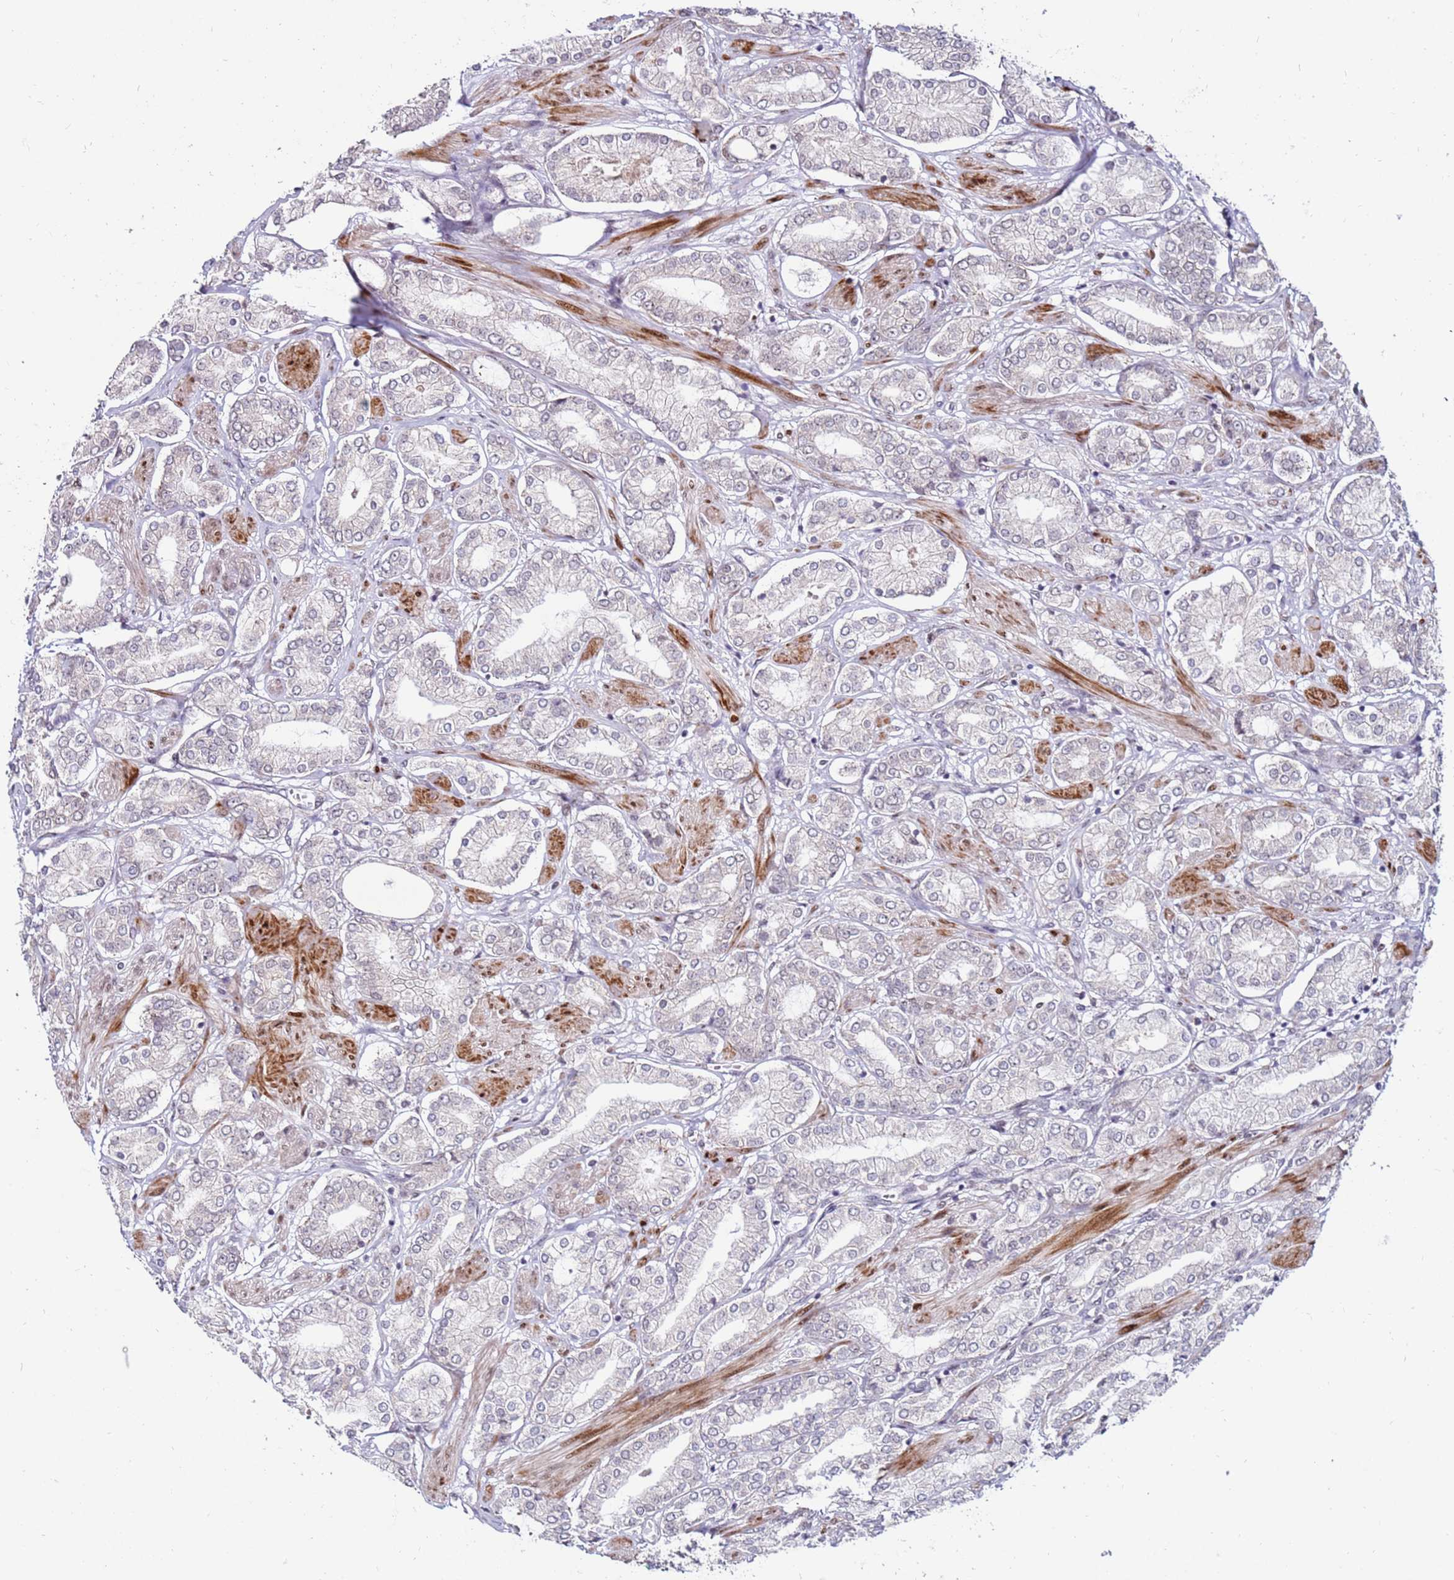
{"staining": {"intensity": "negative", "quantity": "none", "location": "none"}, "tissue": "prostate cancer", "cell_type": "Tumor cells", "image_type": "cancer", "snomed": [{"axis": "morphology", "description": "Adenocarcinoma, High grade"}, {"axis": "topography", "description": "Prostate and seminal vesicle, NOS"}], "caption": "Immunohistochemistry photomicrograph of neoplastic tissue: prostate cancer (adenocarcinoma (high-grade)) stained with DAB exhibits no significant protein staining in tumor cells.", "gene": "KPNA4", "patient": {"sex": "male", "age": 64}}